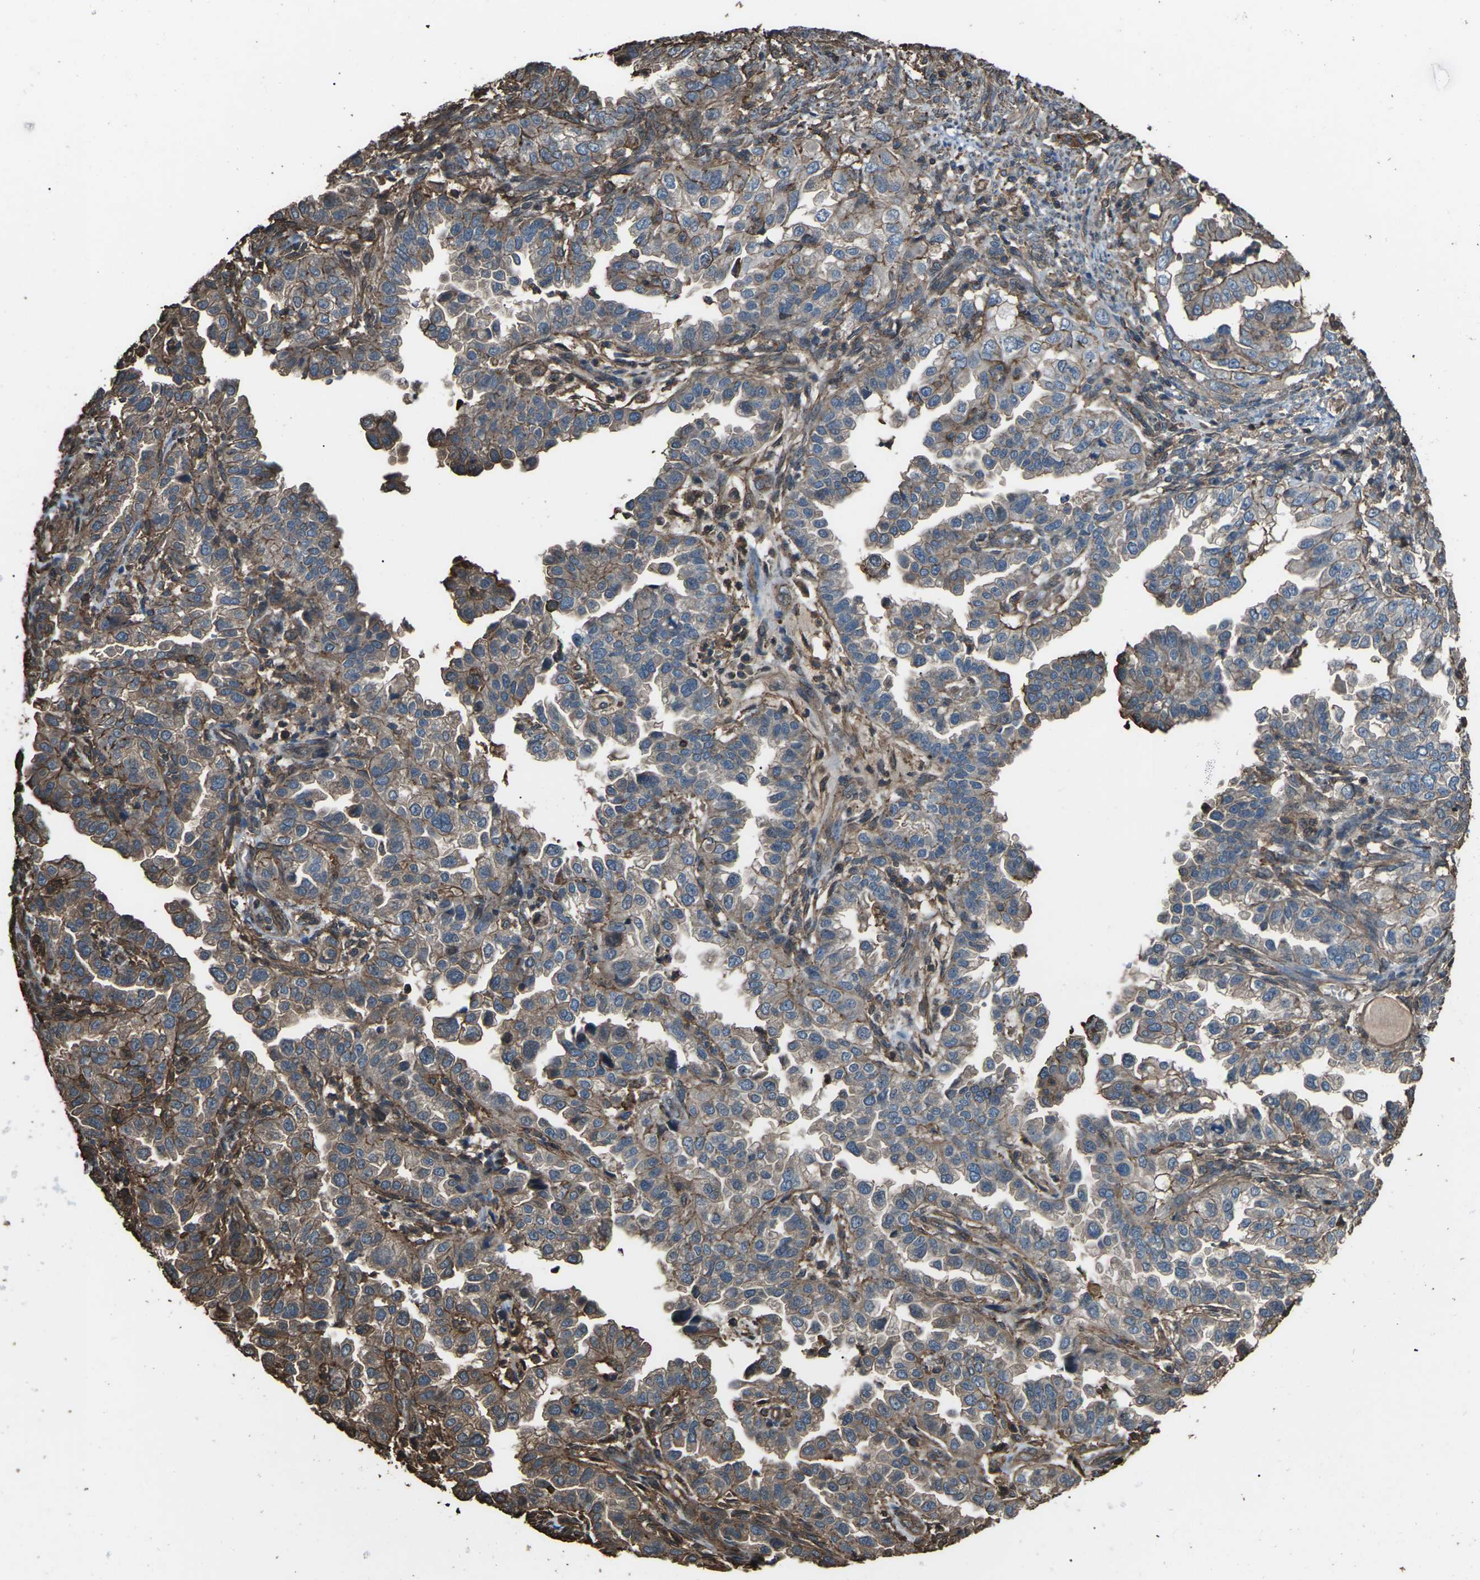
{"staining": {"intensity": "moderate", "quantity": ">75%", "location": "cytoplasmic/membranous"}, "tissue": "endometrial cancer", "cell_type": "Tumor cells", "image_type": "cancer", "snomed": [{"axis": "morphology", "description": "Adenocarcinoma, NOS"}, {"axis": "topography", "description": "Endometrium"}], "caption": "Immunohistochemistry (IHC) image of neoplastic tissue: human endometrial cancer (adenocarcinoma) stained using immunohistochemistry displays medium levels of moderate protein expression localized specifically in the cytoplasmic/membranous of tumor cells, appearing as a cytoplasmic/membranous brown color.", "gene": "DHPS", "patient": {"sex": "female", "age": 85}}